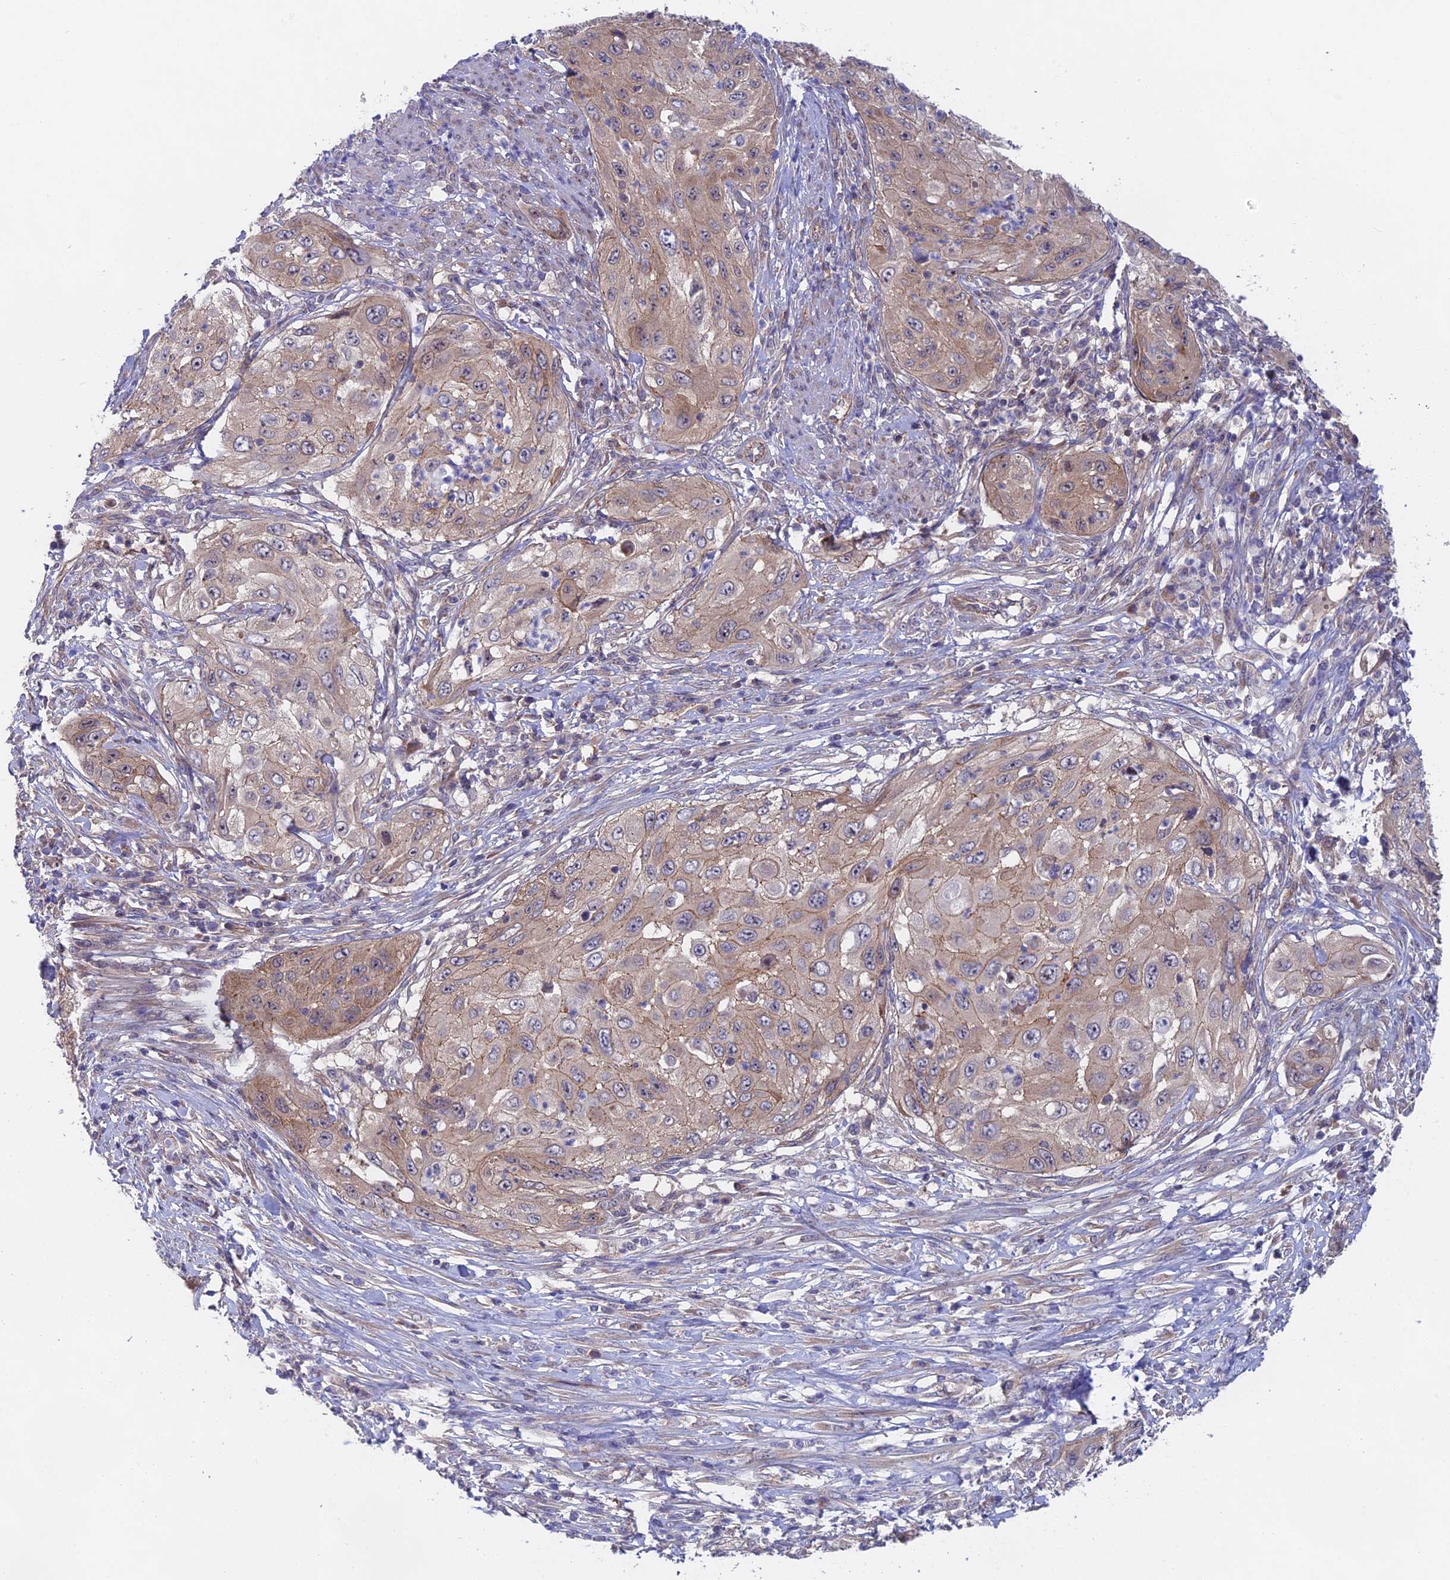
{"staining": {"intensity": "weak", "quantity": "25%-75%", "location": "cytoplasmic/membranous"}, "tissue": "cervical cancer", "cell_type": "Tumor cells", "image_type": "cancer", "snomed": [{"axis": "morphology", "description": "Squamous cell carcinoma, NOS"}, {"axis": "topography", "description": "Cervix"}], "caption": "A low amount of weak cytoplasmic/membranous expression is identified in approximately 25%-75% of tumor cells in squamous cell carcinoma (cervical) tissue.", "gene": "TENT4B", "patient": {"sex": "female", "age": 42}}